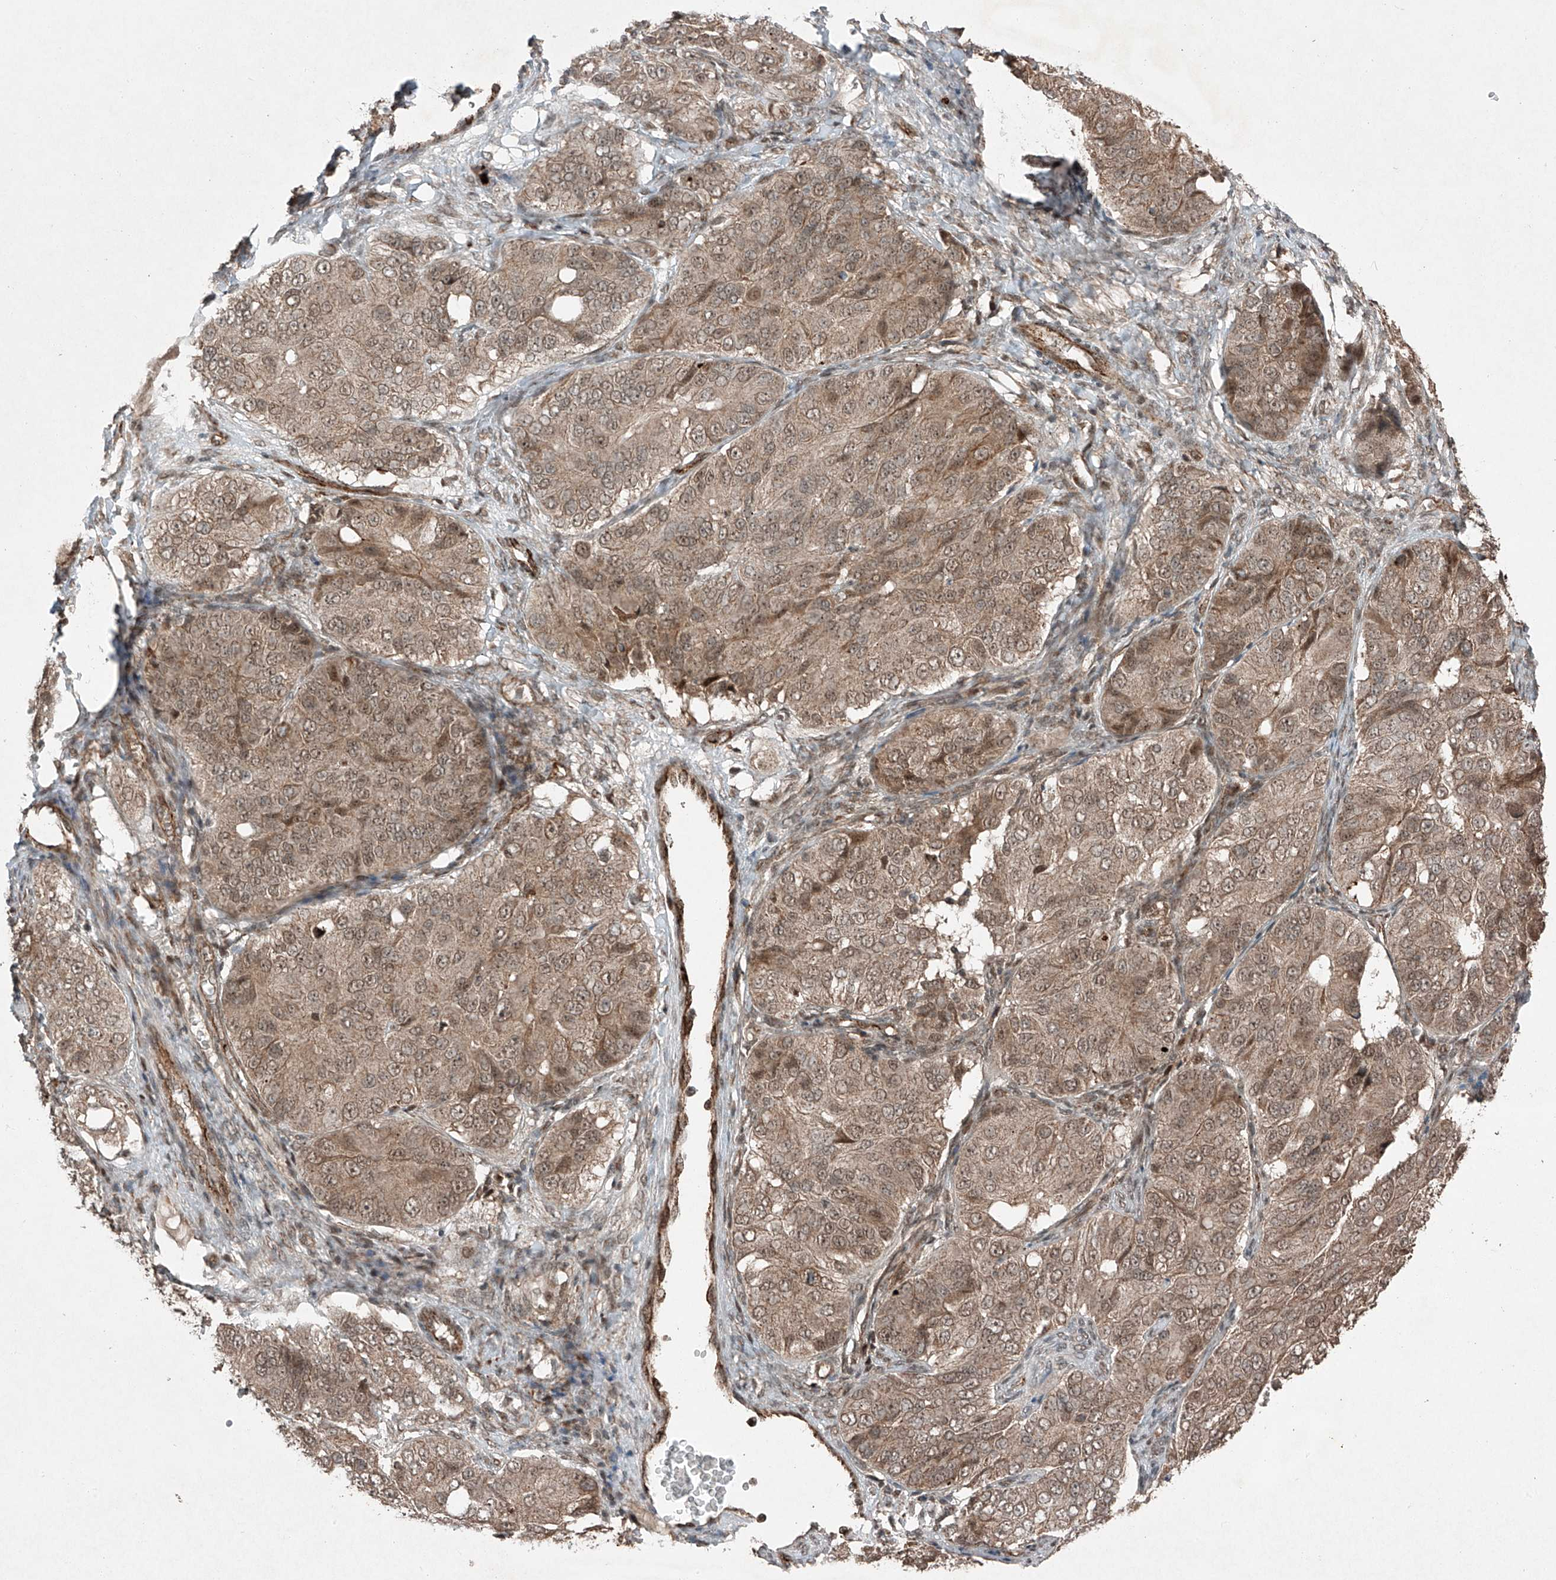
{"staining": {"intensity": "weak", "quantity": ">75%", "location": "cytoplasmic/membranous,nuclear"}, "tissue": "ovarian cancer", "cell_type": "Tumor cells", "image_type": "cancer", "snomed": [{"axis": "morphology", "description": "Carcinoma, endometroid"}, {"axis": "topography", "description": "Ovary"}], "caption": "A high-resolution image shows immunohistochemistry staining of endometroid carcinoma (ovarian), which reveals weak cytoplasmic/membranous and nuclear staining in approximately >75% of tumor cells.", "gene": "ZNF620", "patient": {"sex": "female", "age": 51}}